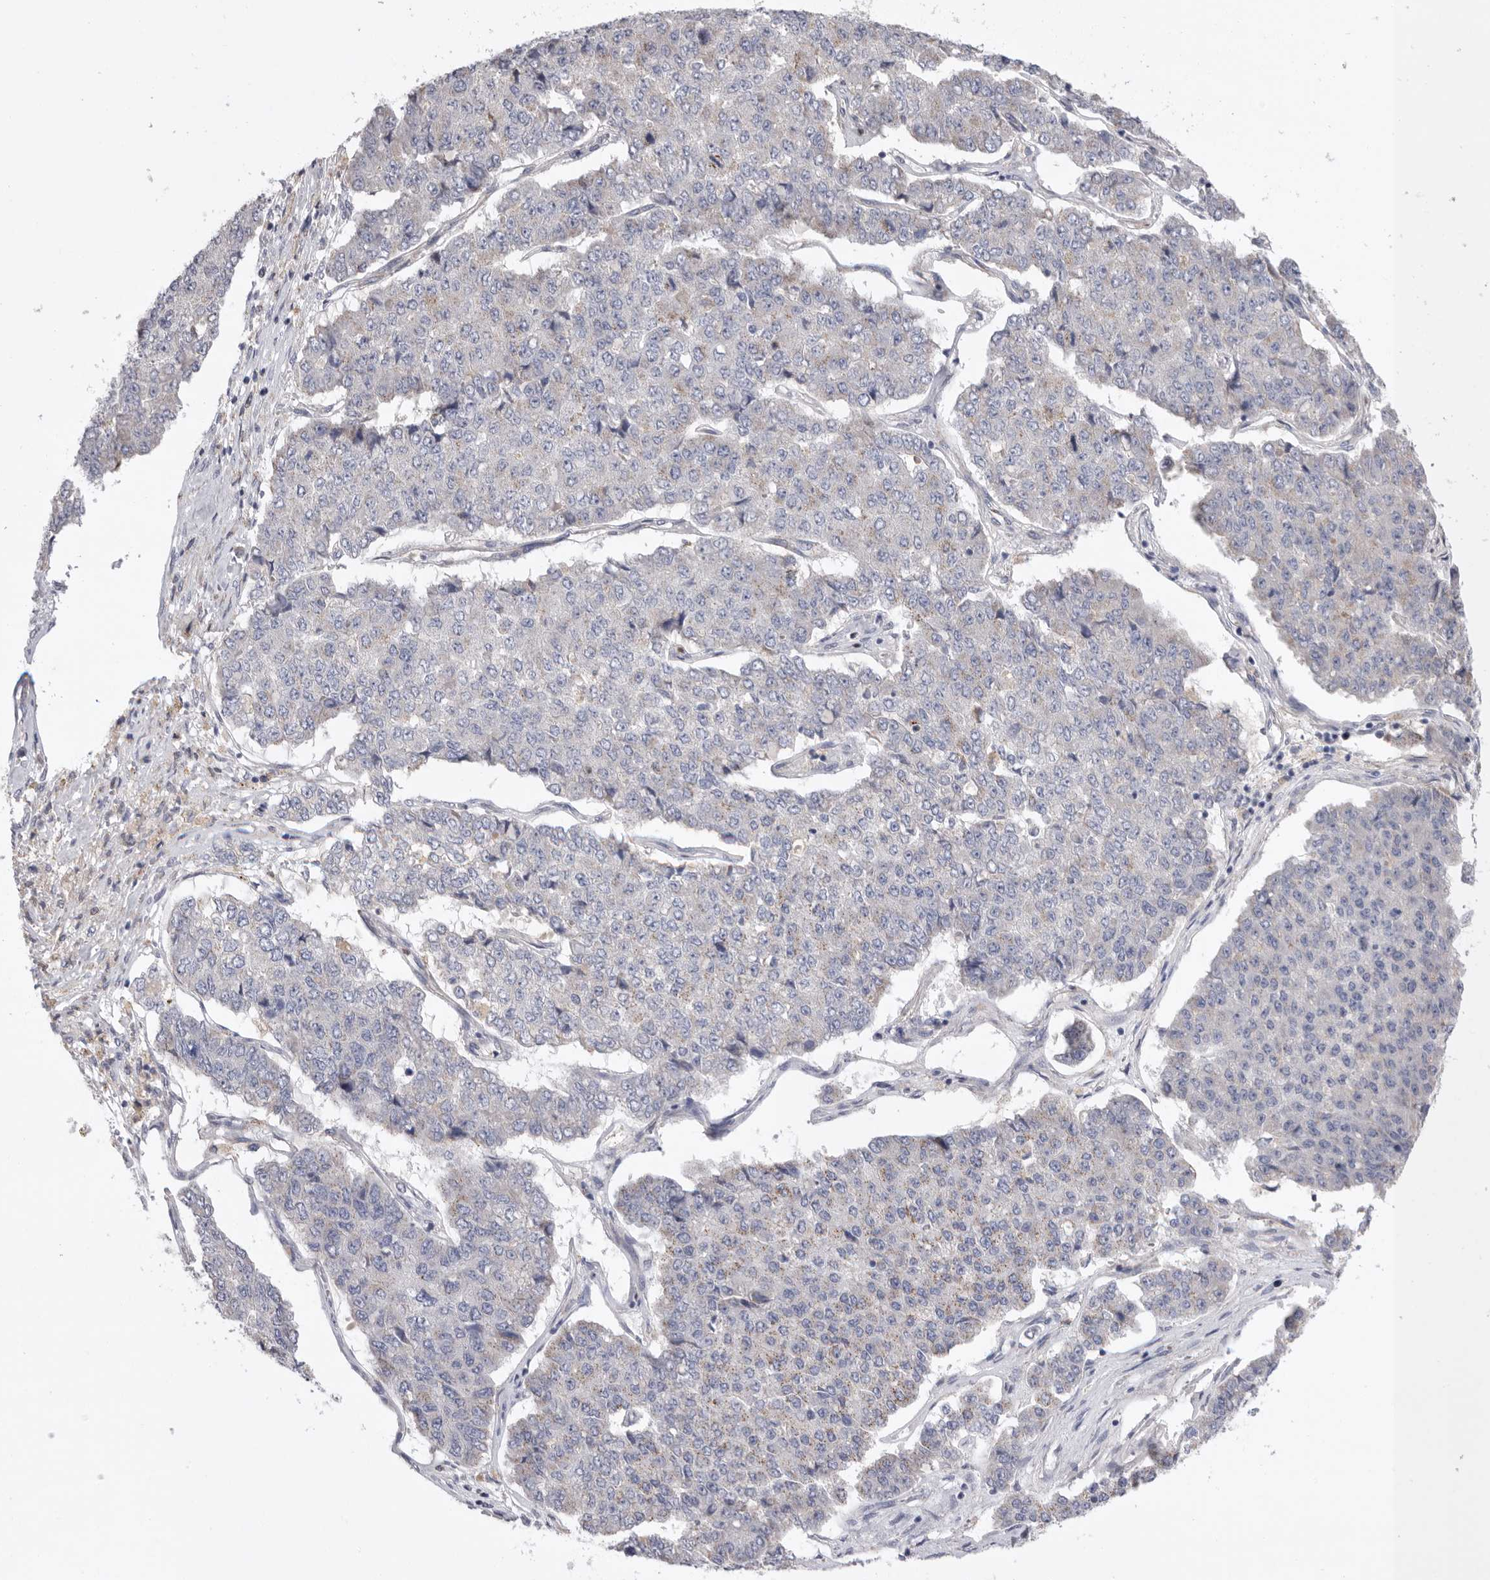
{"staining": {"intensity": "weak", "quantity": "<25%", "location": "cytoplasmic/membranous"}, "tissue": "pancreatic cancer", "cell_type": "Tumor cells", "image_type": "cancer", "snomed": [{"axis": "morphology", "description": "Adenocarcinoma, NOS"}, {"axis": "topography", "description": "Pancreas"}], "caption": "Adenocarcinoma (pancreatic) was stained to show a protein in brown. There is no significant expression in tumor cells. Nuclei are stained in blue.", "gene": "CCDC126", "patient": {"sex": "male", "age": 50}}